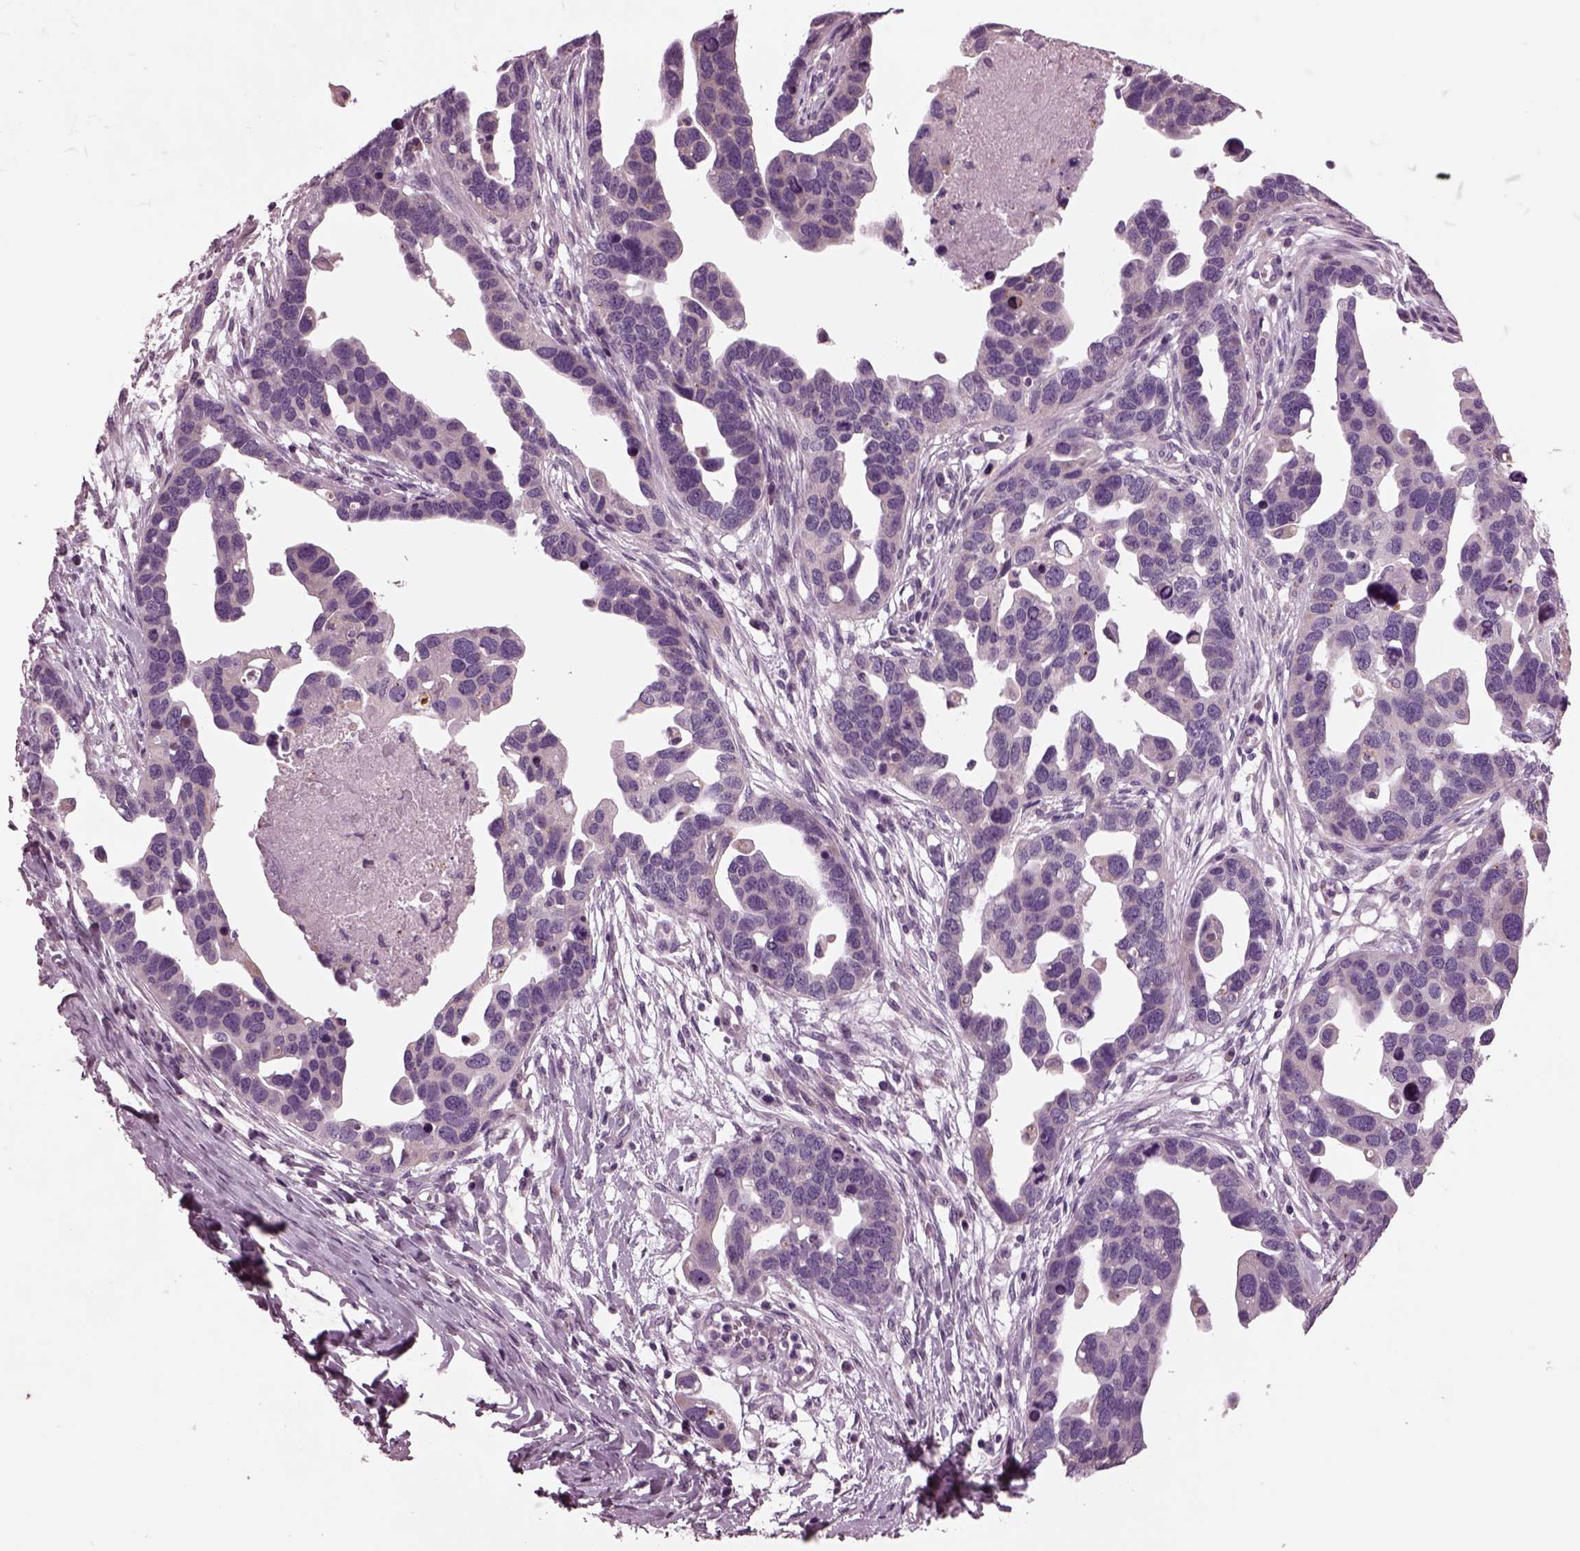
{"staining": {"intensity": "negative", "quantity": "none", "location": "none"}, "tissue": "ovarian cancer", "cell_type": "Tumor cells", "image_type": "cancer", "snomed": [{"axis": "morphology", "description": "Cystadenocarcinoma, serous, NOS"}, {"axis": "topography", "description": "Ovary"}], "caption": "There is no significant expression in tumor cells of ovarian cancer.", "gene": "AP4M1", "patient": {"sex": "female", "age": 54}}